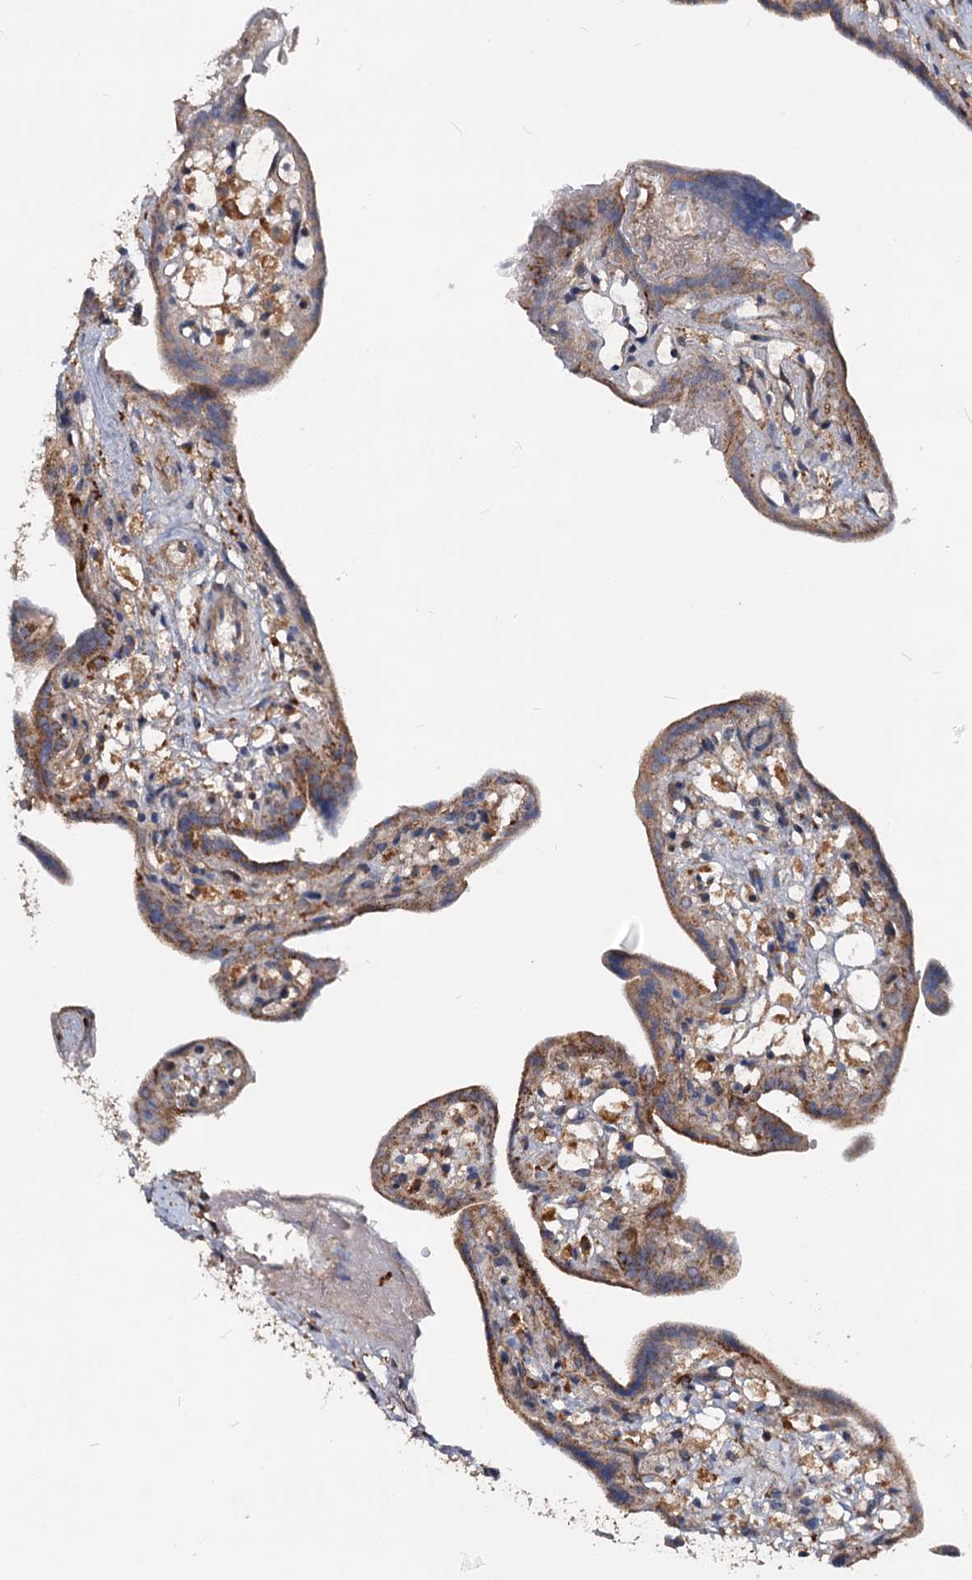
{"staining": {"intensity": "moderate", "quantity": ">75%", "location": "cytoplasmic/membranous"}, "tissue": "placenta", "cell_type": "Trophoblastic cells", "image_type": "normal", "snomed": [{"axis": "morphology", "description": "Normal tissue, NOS"}, {"axis": "topography", "description": "Placenta"}], "caption": "Trophoblastic cells exhibit medium levels of moderate cytoplasmic/membranous expression in about >75% of cells in benign human placenta. (Stains: DAB (3,3'-diaminobenzidine) in brown, nuclei in blue, Microscopy: brightfield microscopy at high magnification).", "gene": "CEP76", "patient": {"sex": "female", "age": 37}}